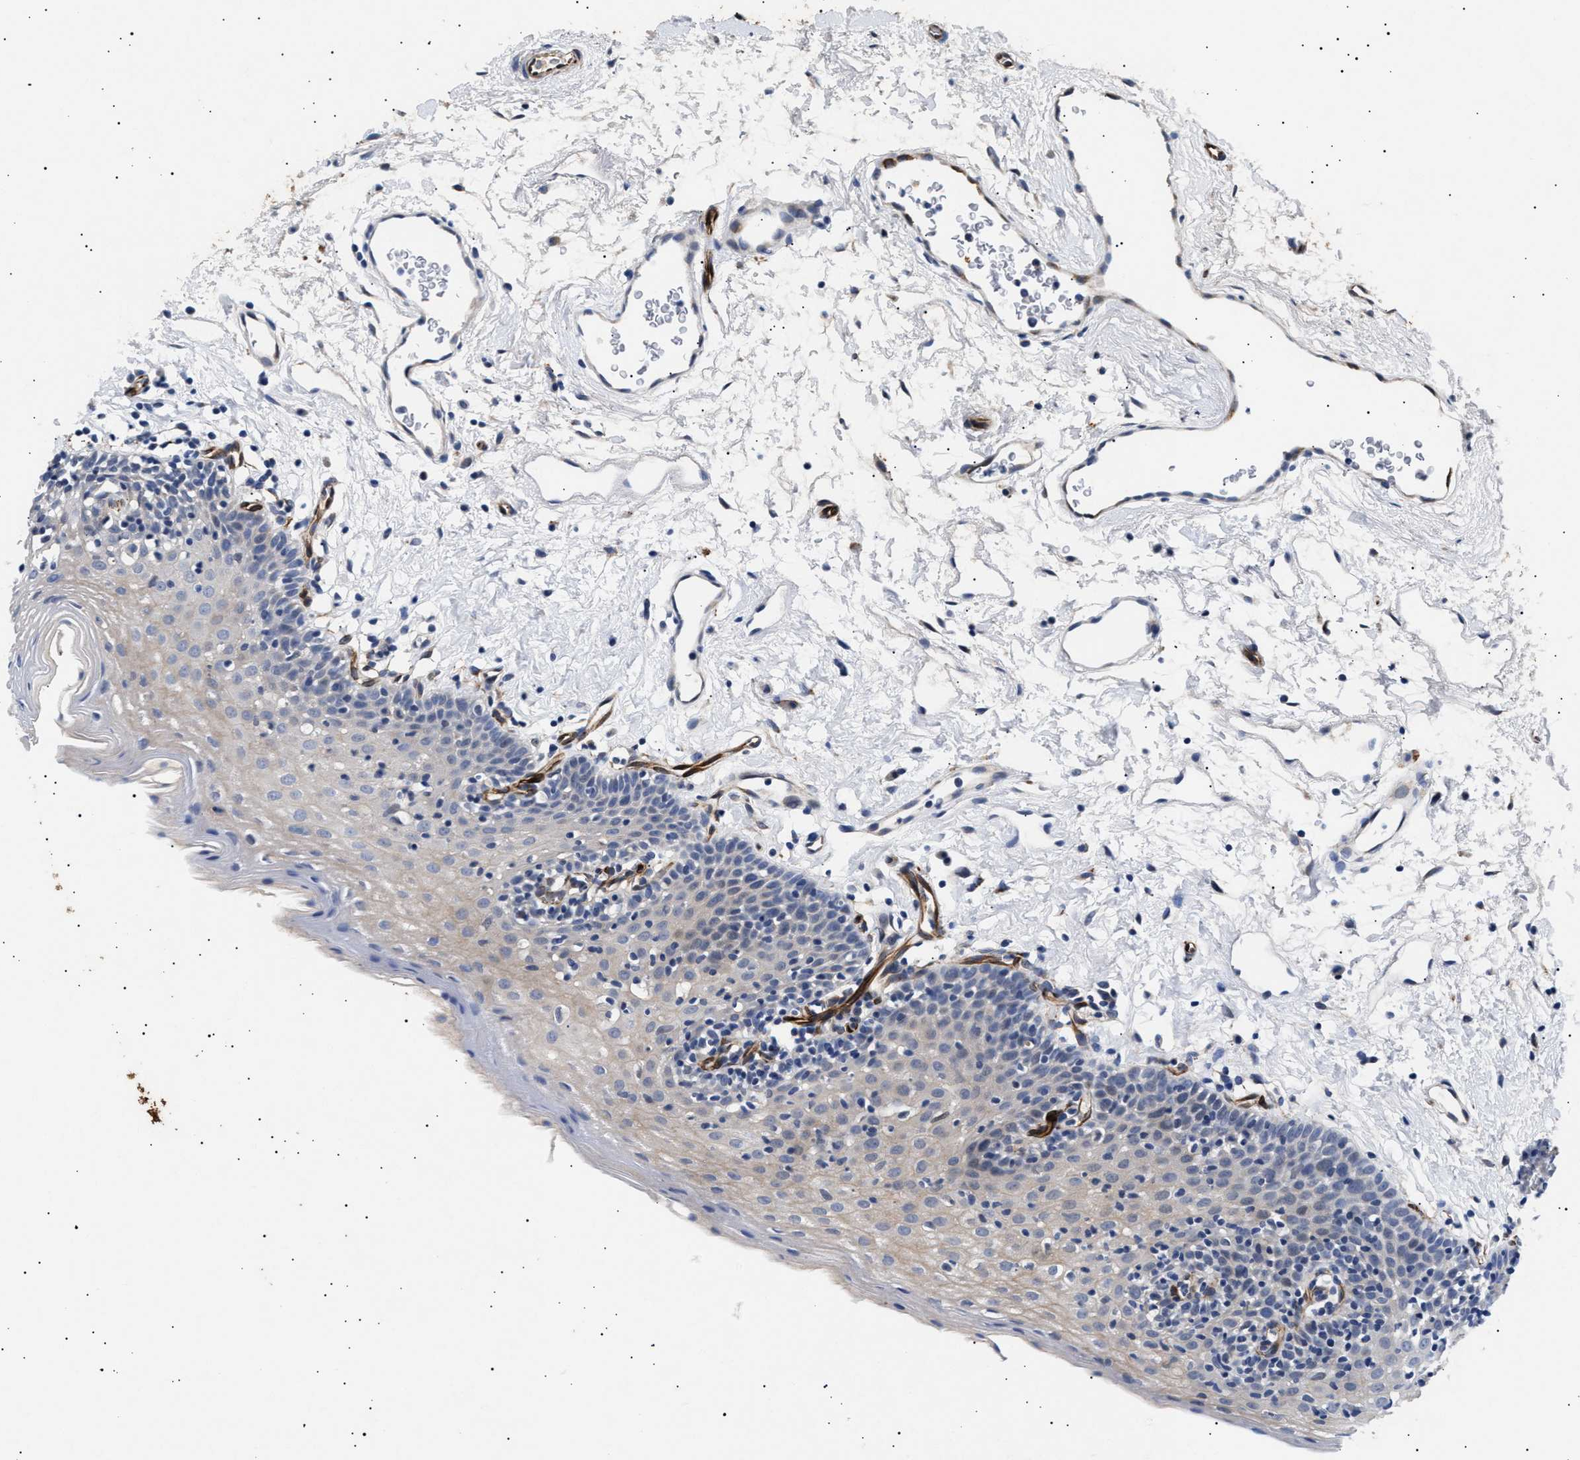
{"staining": {"intensity": "negative", "quantity": "none", "location": "none"}, "tissue": "oral mucosa", "cell_type": "Squamous epithelial cells", "image_type": "normal", "snomed": [{"axis": "morphology", "description": "Normal tissue, NOS"}, {"axis": "topography", "description": "Oral tissue"}], "caption": "An immunohistochemistry image of benign oral mucosa is shown. There is no staining in squamous epithelial cells of oral mucosa. (Brightfield microscopy of DAB IHC at high magnification).", "gene": "OLFML2A", "patient": {"sex": "male", "age": 66}}